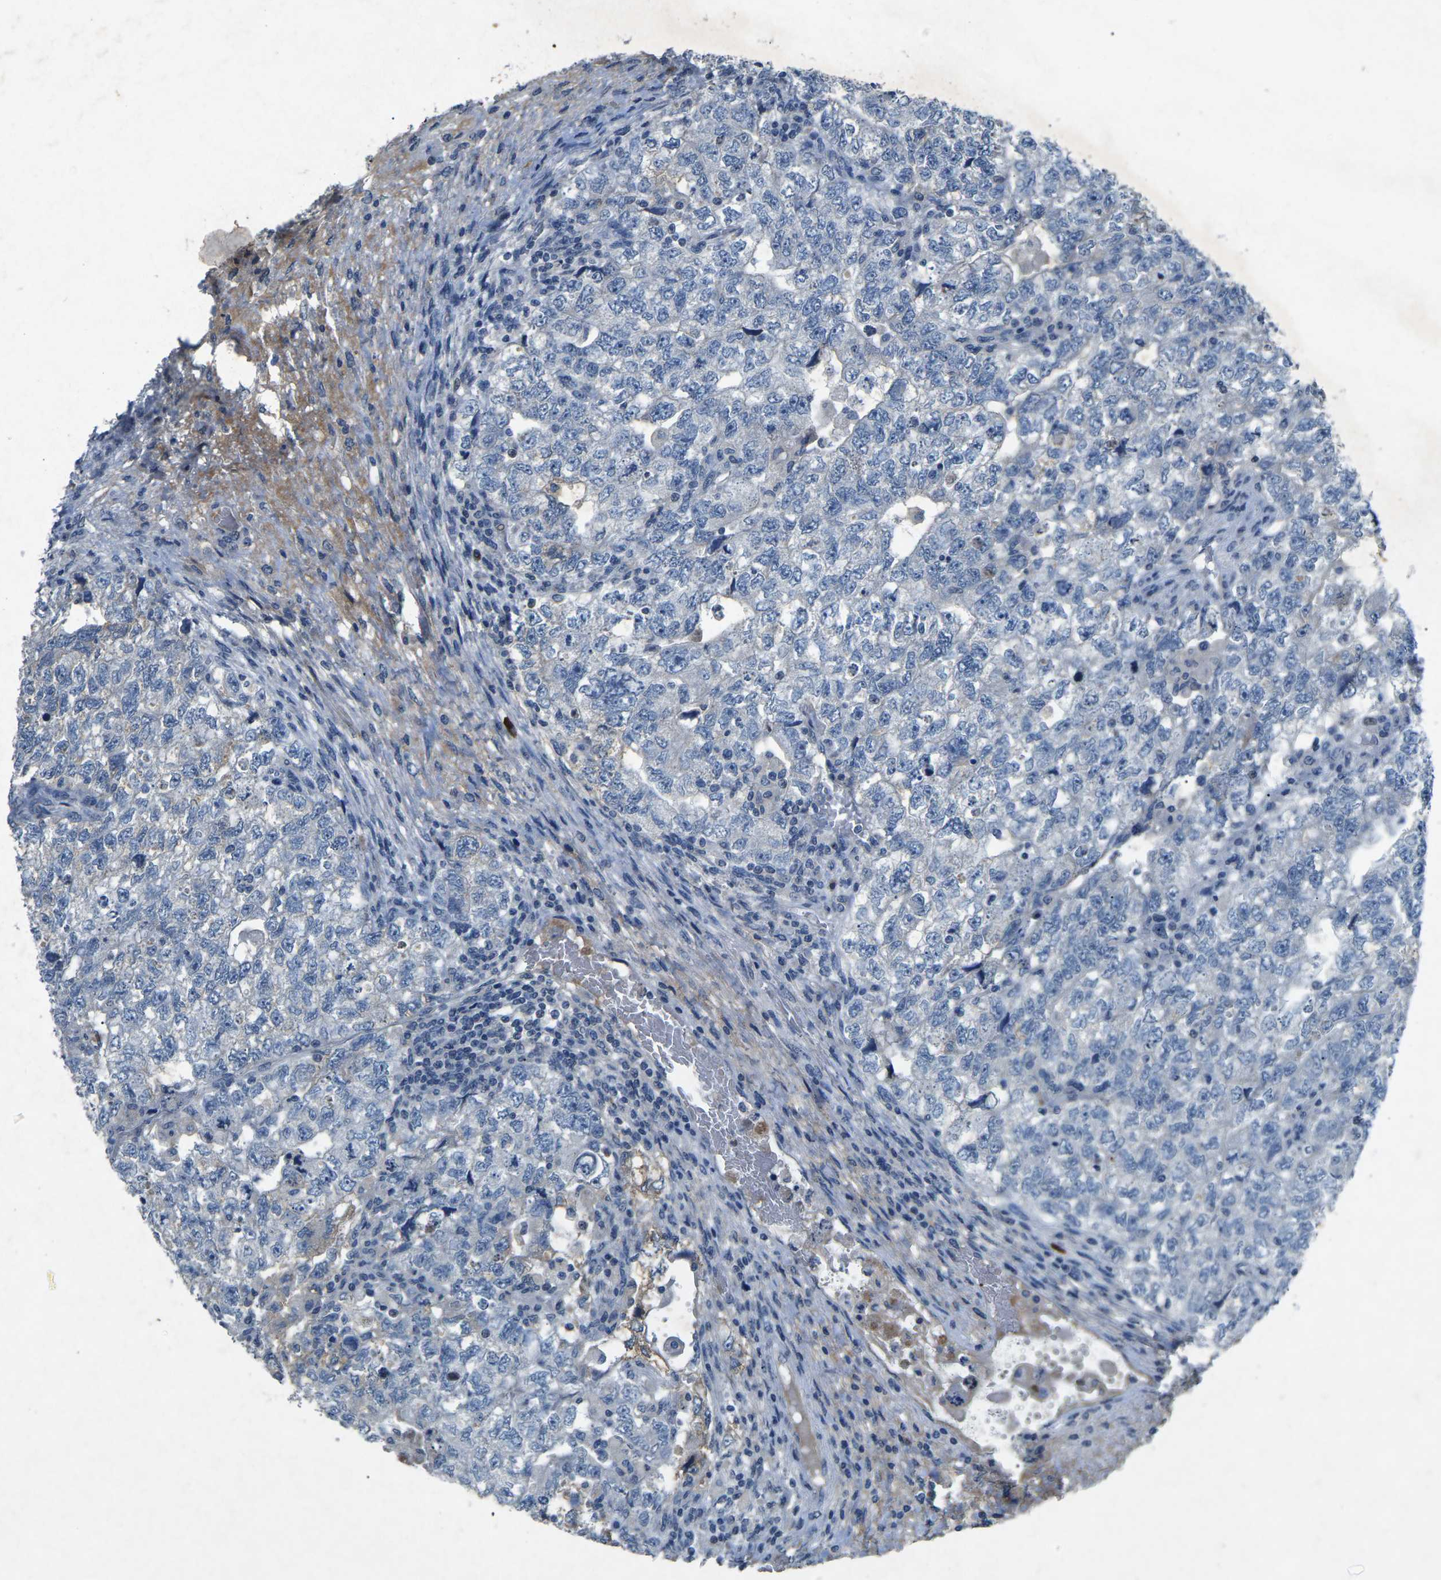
{"staining": {"intensity": "negative", "quantity": "none", "location": "none"}, "tissue": "testis cancer", "cell_type": "Tumor cells", "image_type": "cancer", "snomed": [{"axis": "morphology", "description": "Carcinoma, Embryonal, NOS"}, {"axis": "topography", "description": "Testis"}], "caption": "Tumor cells show no significant protein positivity in testis embryonal carcinoma.", "gene": "PLG", "patient": {"sex": "male", "age": 36}}